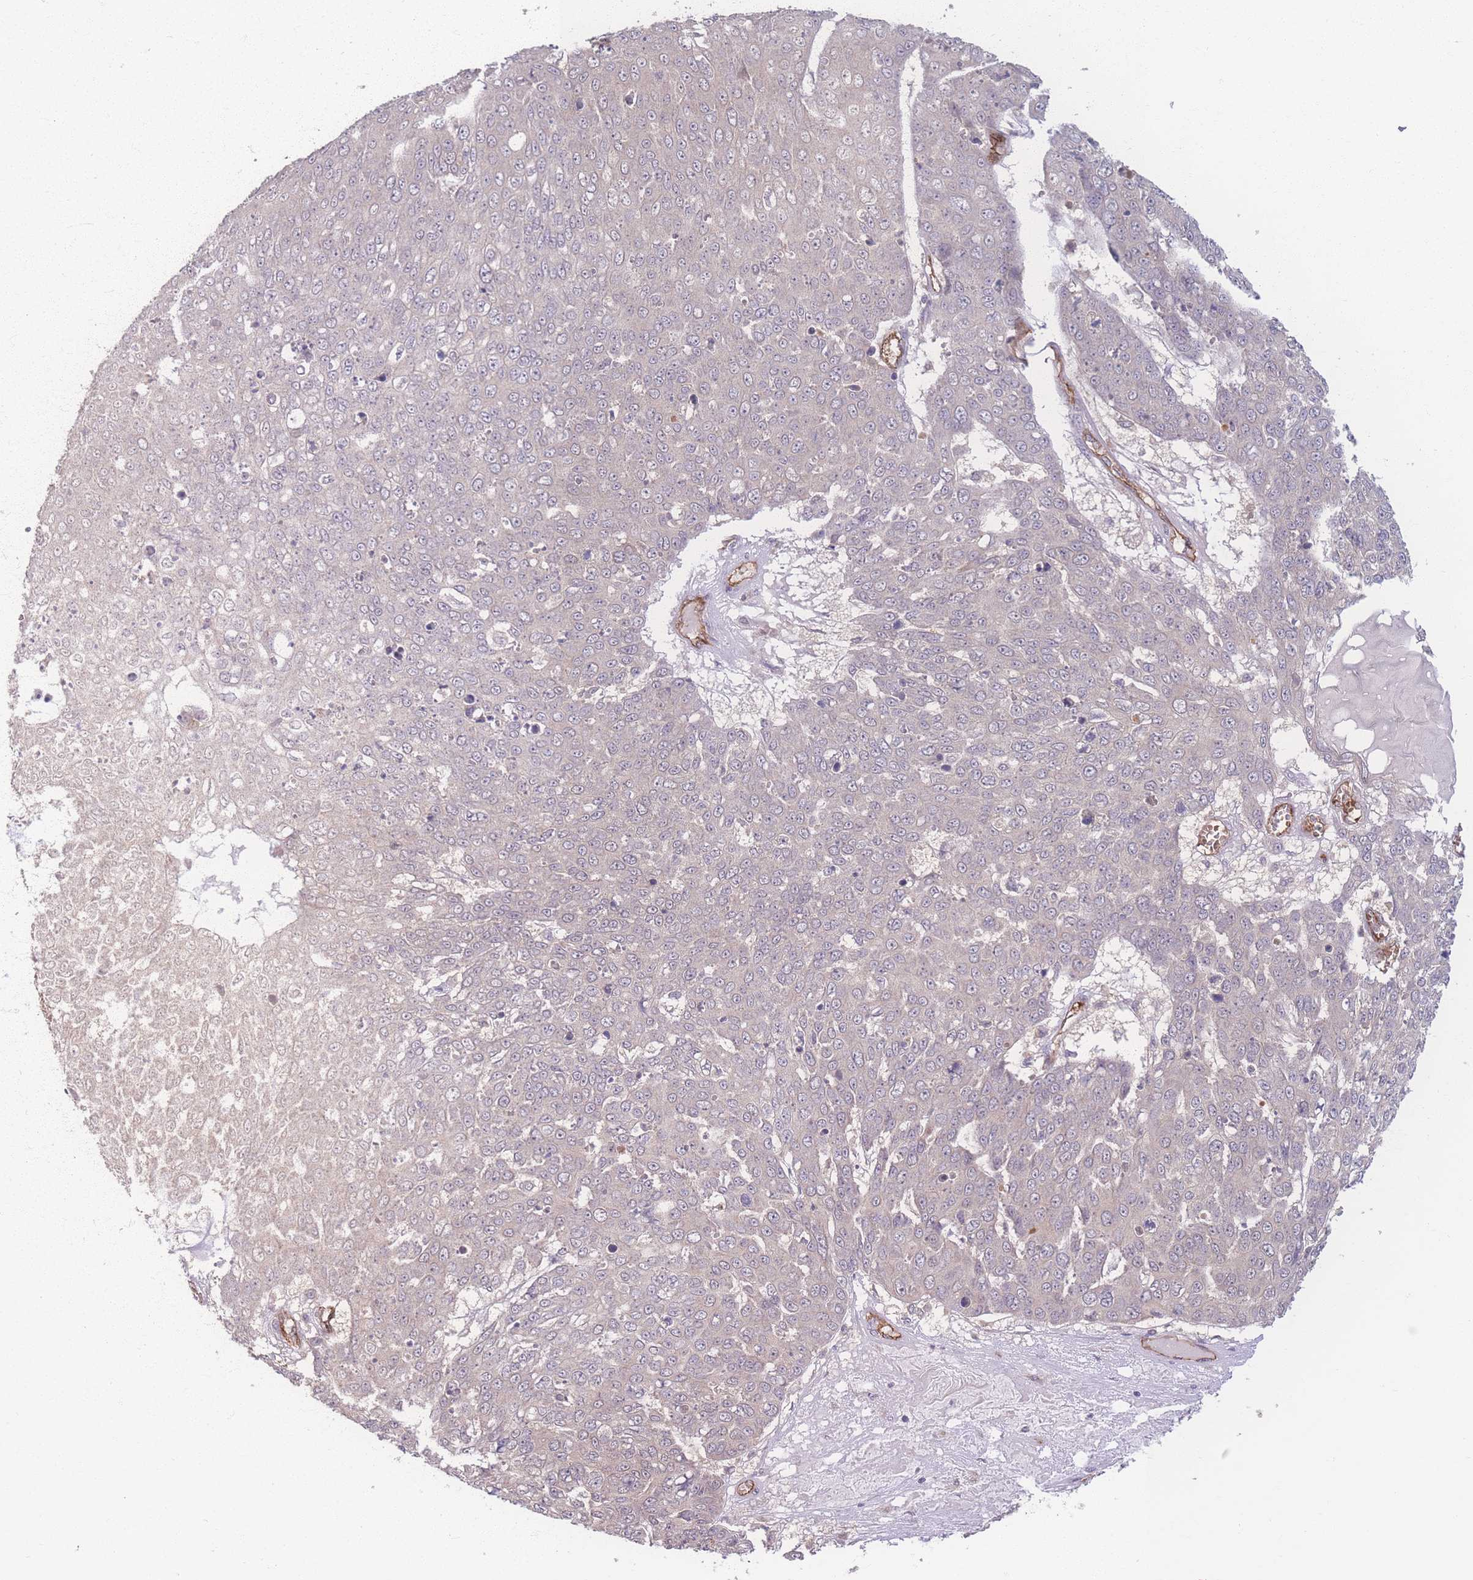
{"staining": {"intensity": "negative", "quantity": "none", "location": "none"}, "tissue": "skin cancer", "cell_type": "Tumor cells", "image_type": "cancer", "snomed": [{"axis": "morphology", "description": "Squamous cell carcinoma, NOS"}, {"axis": "topography", "description": "Skin"}], "caption": "The histopathology image shows no significant expression in tumor cells of skin squamous cell carcinoma.", "gene": "INSR", "patient": {"sex": "male", "age": 71}}